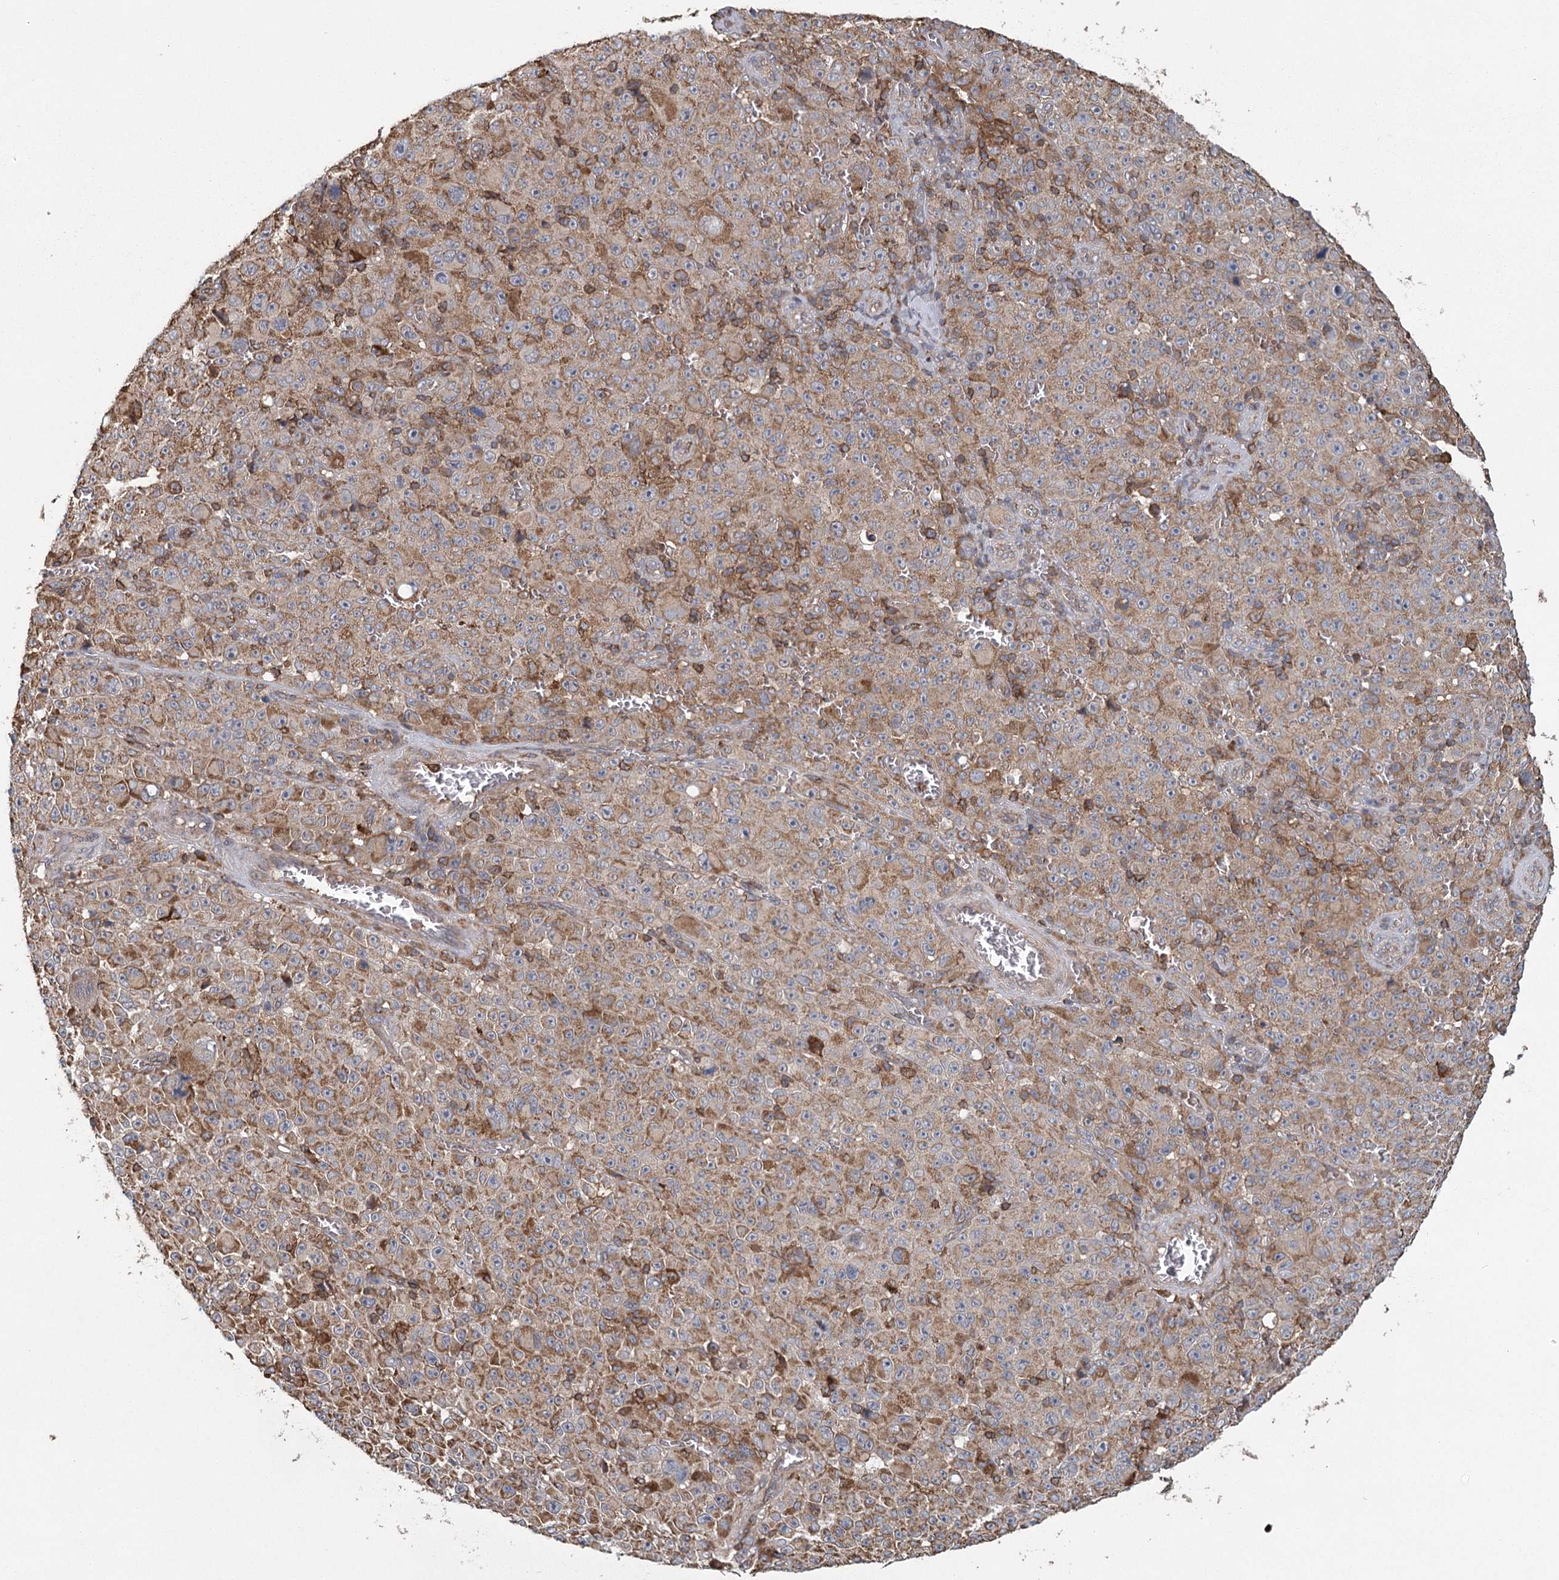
{"staining": {"intensity": "moderate", "quantity": ">75%", "location": "cytoplasmic/membranous"}, "tissue": "melanoma", "cell_type": "Tumor cells", "image_type": "cancer", "snomed": [{"axis": "morphology", "description": "Malignant melanoma, NOS"}, {"axis": "topography", "description": "Skin"}], "caption": "Moderate cytoplasmic/membranous positivity for a protein is seen in approximately >75% of tumor cells of melanoma using IHC.", "gene": "PLEKHA7", "patient": {"sex": "female", "age": 82}}